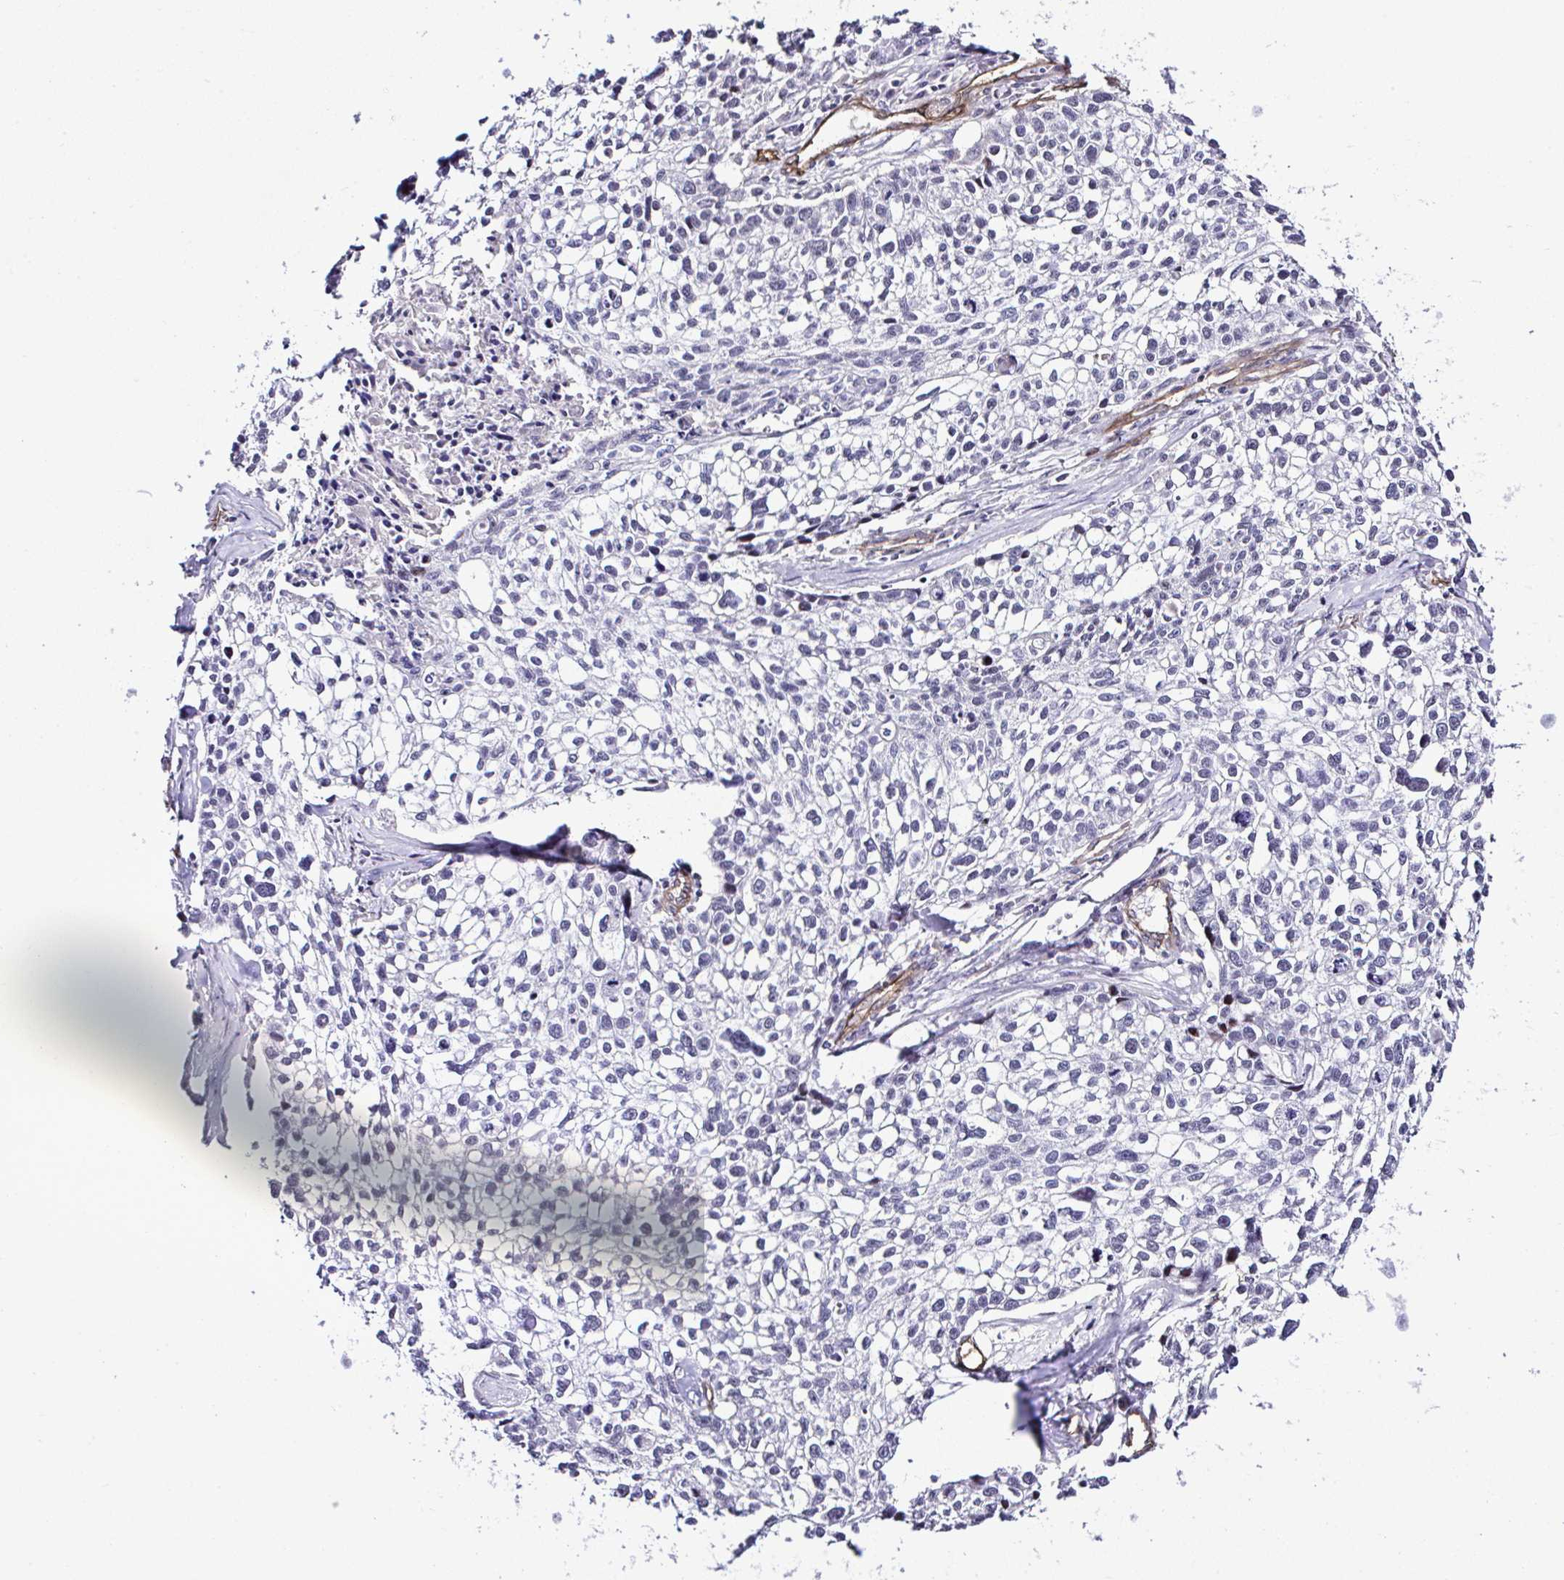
{"staining": {"intensity": "negative", "quantity": "none", "location": "none"}, "tissue": "lung cancer", "cell_type": "Tumor cells", "image_type": "cancer", "snomed": [{"axis": "morphology", "description": "Squamous cell carcinoma, NOS"}, {"axis": "topography", "description": "Lung"}], "caption": "Tumor cells are negative for protein expression in human squamous cell carcinoma (lung).", "gene": "FBXO34", "patient": {"sex": "male", "age": 74}}